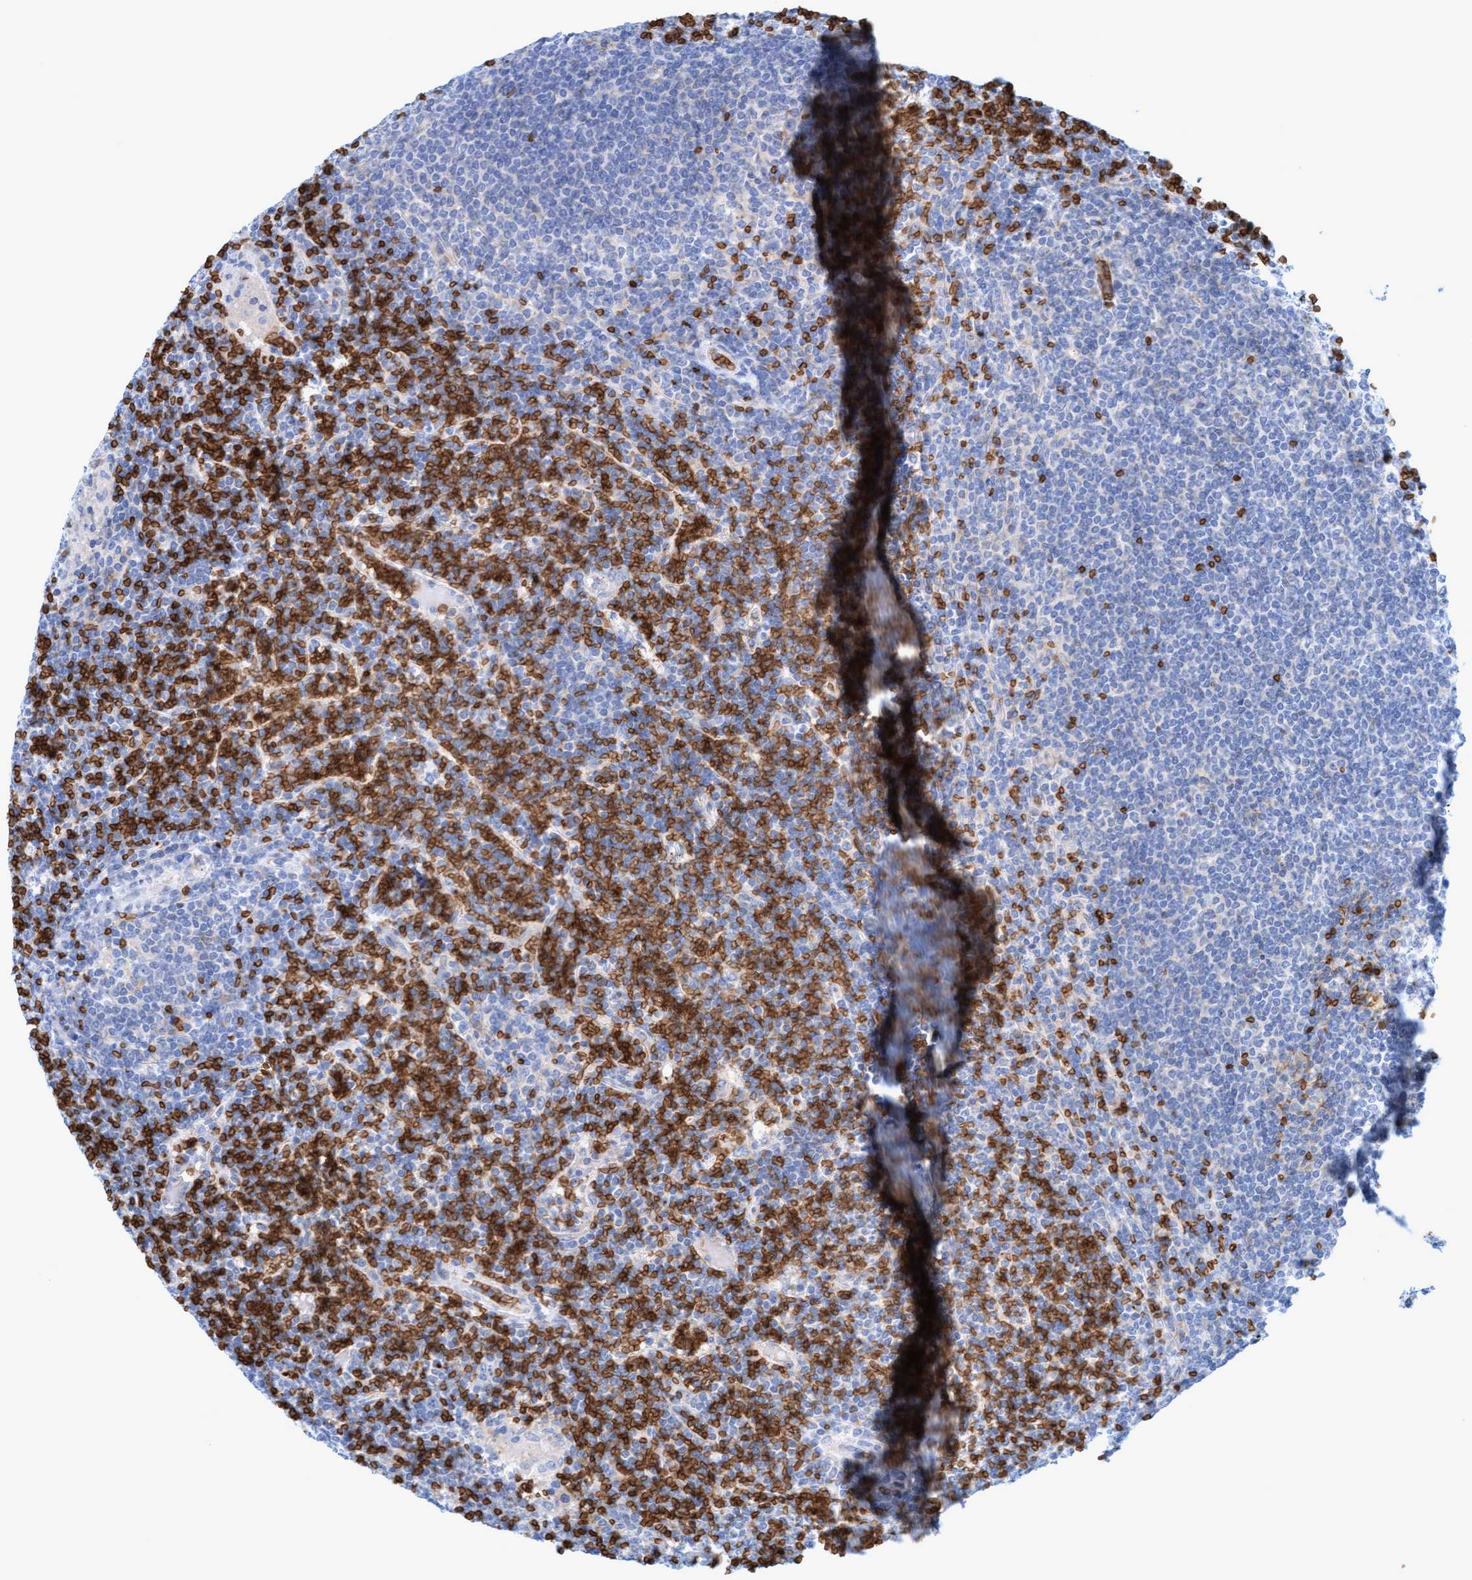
{"staining": {"intensity": "negative", "quantity": "none", "location": "none"}, "tissue": "lymphoma", "cell_type": "Tumor cells", "image_type": "cancer", "snomed": [{"axis": "morphology", "description": "Malignant lymphoma, non-Hodgkin's type, Low grade"}, {"axis": "topography", "description": "Spleen"}], "caption": "The image reveals no significant staining in tumor cells of lymphoma.", "gene": "SPEM2", "patient": {"sex": "female", "age": 19}}